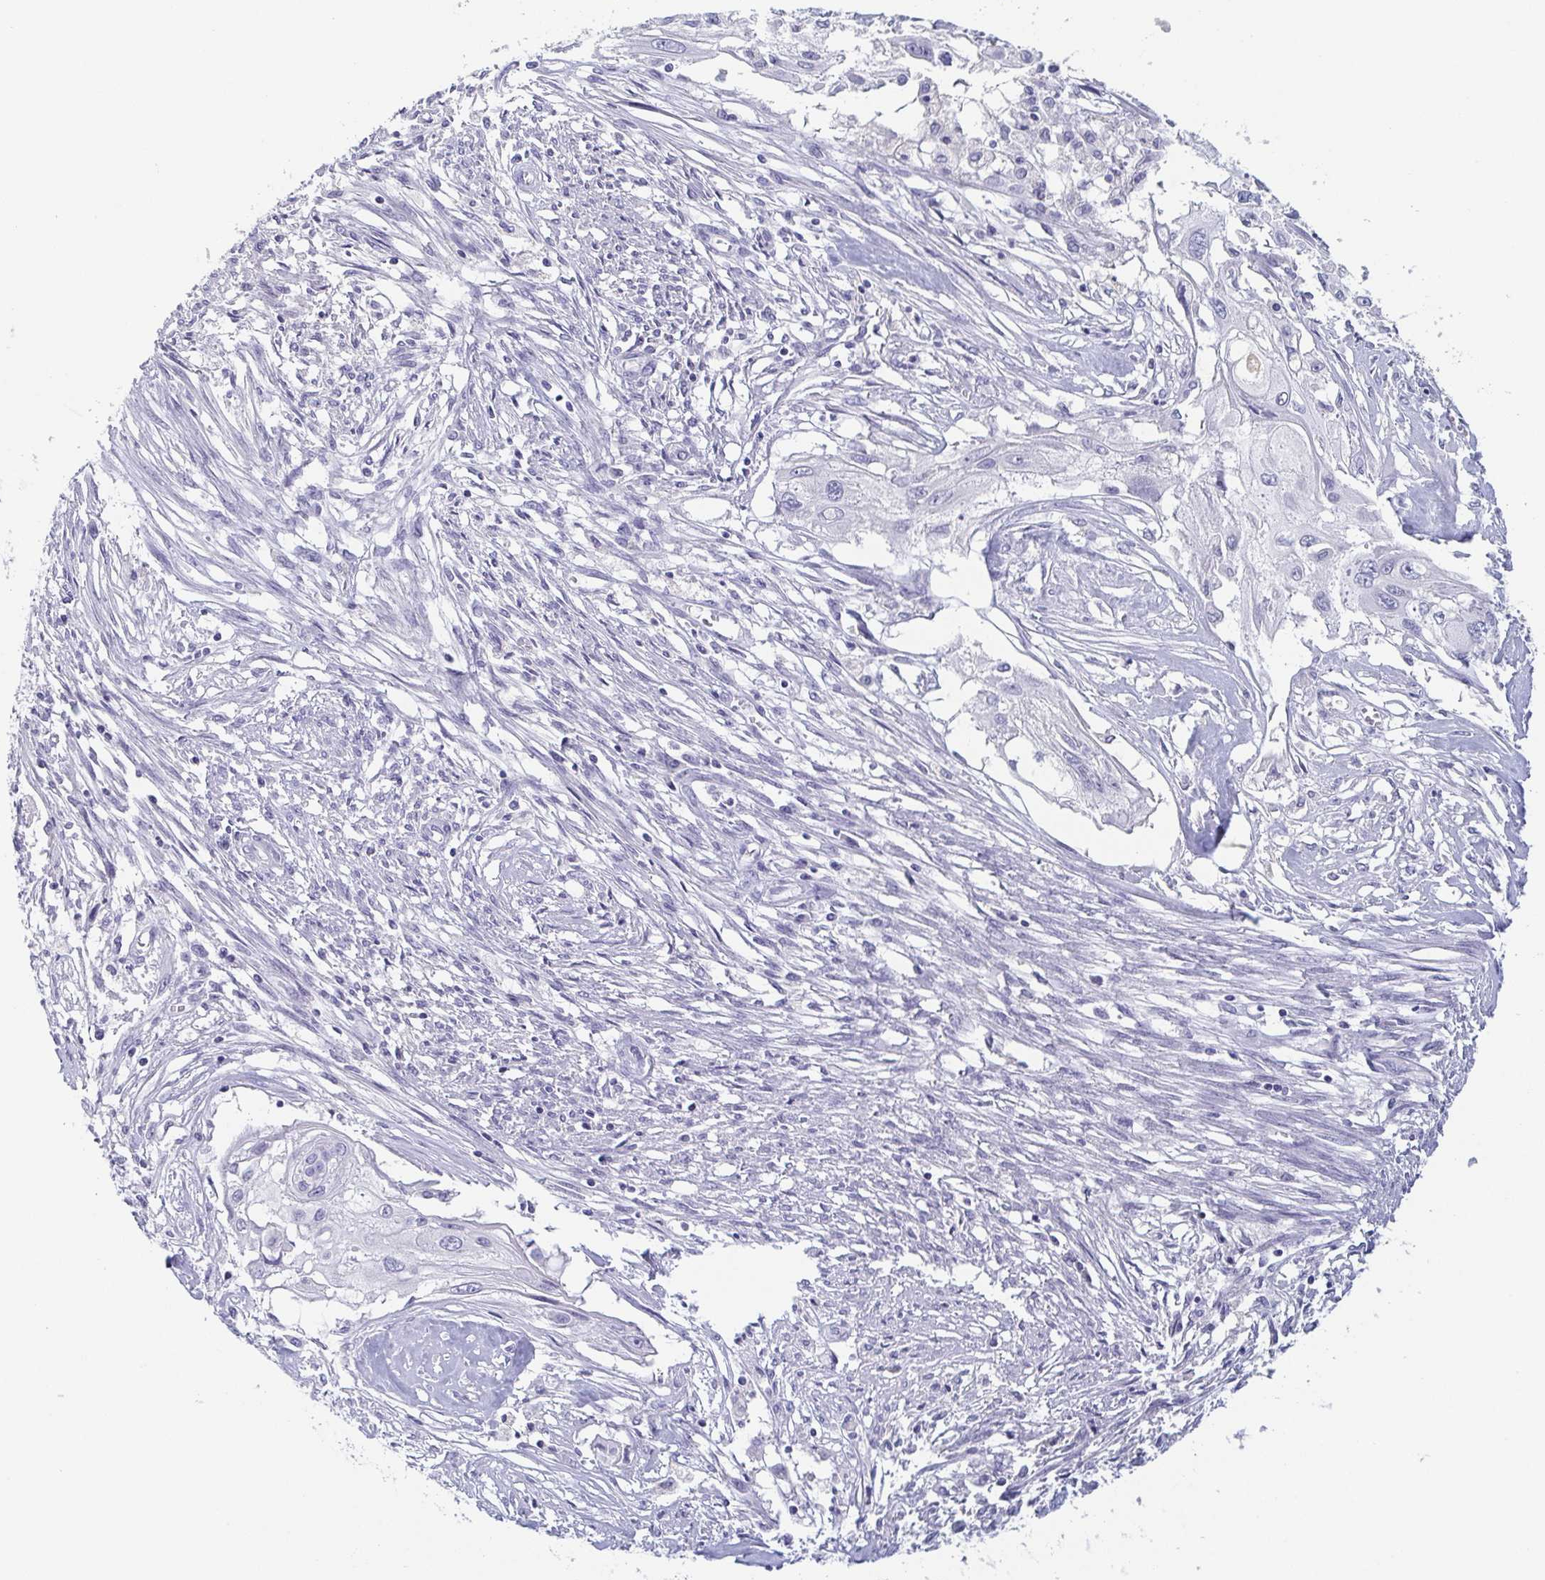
{"staining": {"intensity": "negative", "quantity": "none", "location": "none"}, "tissue": "cervical cancer", "cell_type": "Tumor cells", "image_type": "cancer", "snomed": [{"axis": "morphology", "description": "Squamous cell carcinoma, NOS"}, {"axis": "topography", "description": "Cervix"}], "caption": "This is an immunohistochemistry photomicrograph of human squamous cell carcinoma (cervical). There is no expression in tumor cells.", "gene": "ITLN1", "patient": {"sex": "female", "age": 49}}